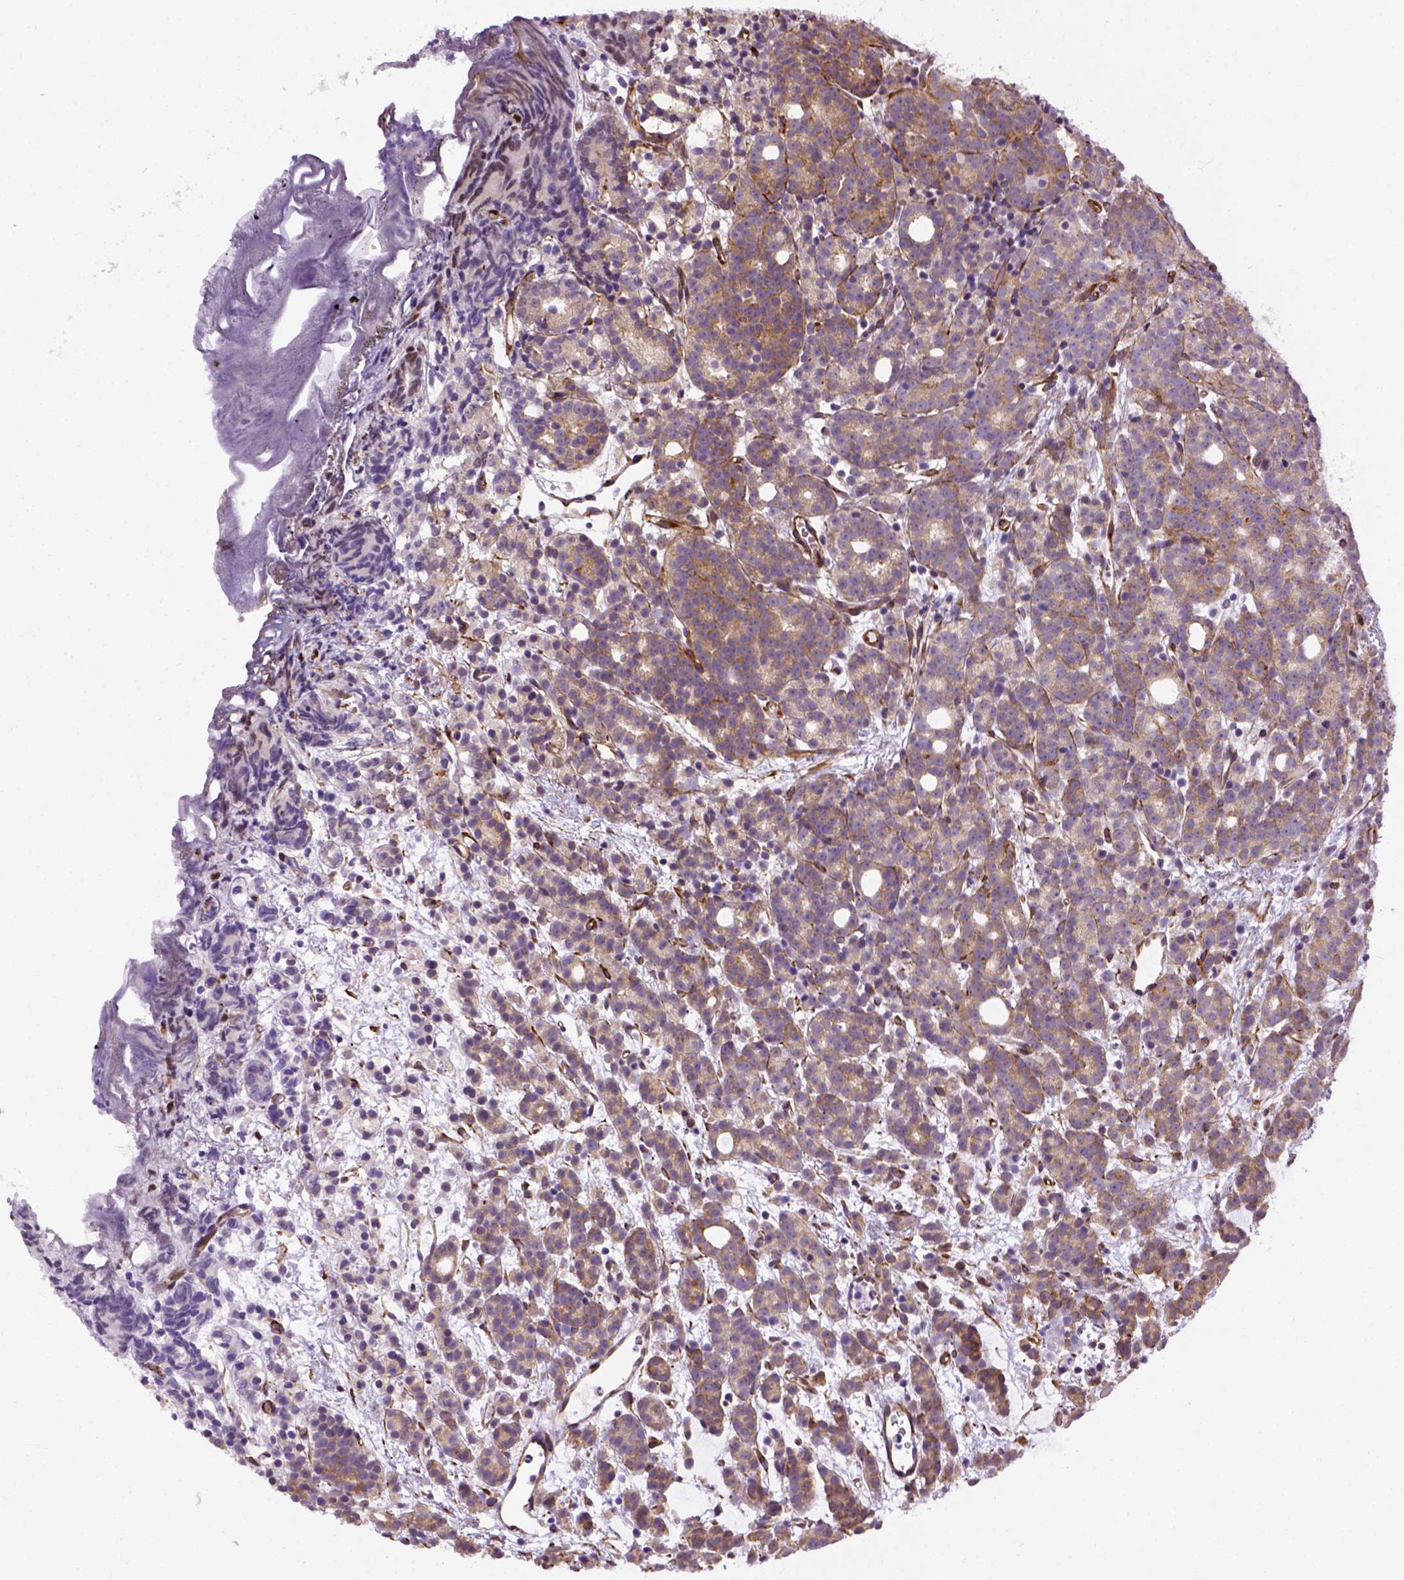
{"staining": {"intensity": "moderate", "quantity": ">75%", "location": "cytoplasmic/membranous"}, "tissue": "prostate cancer", "cell_type": "Tumor cells", "image_type": "cancer", "snomed": [{"axis": "morphology", "description": "Adenocarcinoma, High grade"}, {"axis": "topography", "description": "Prostate"}], "caption": "Moderate cytoplasmic/membranous staining for a protein is seen in approximately >75% of tumor cells of prostate cancer (high-grade adenocarcinoma) using immunohistochemistry.", "gene": "KAZN", "patient": {"sex": "male", "age": 53}}